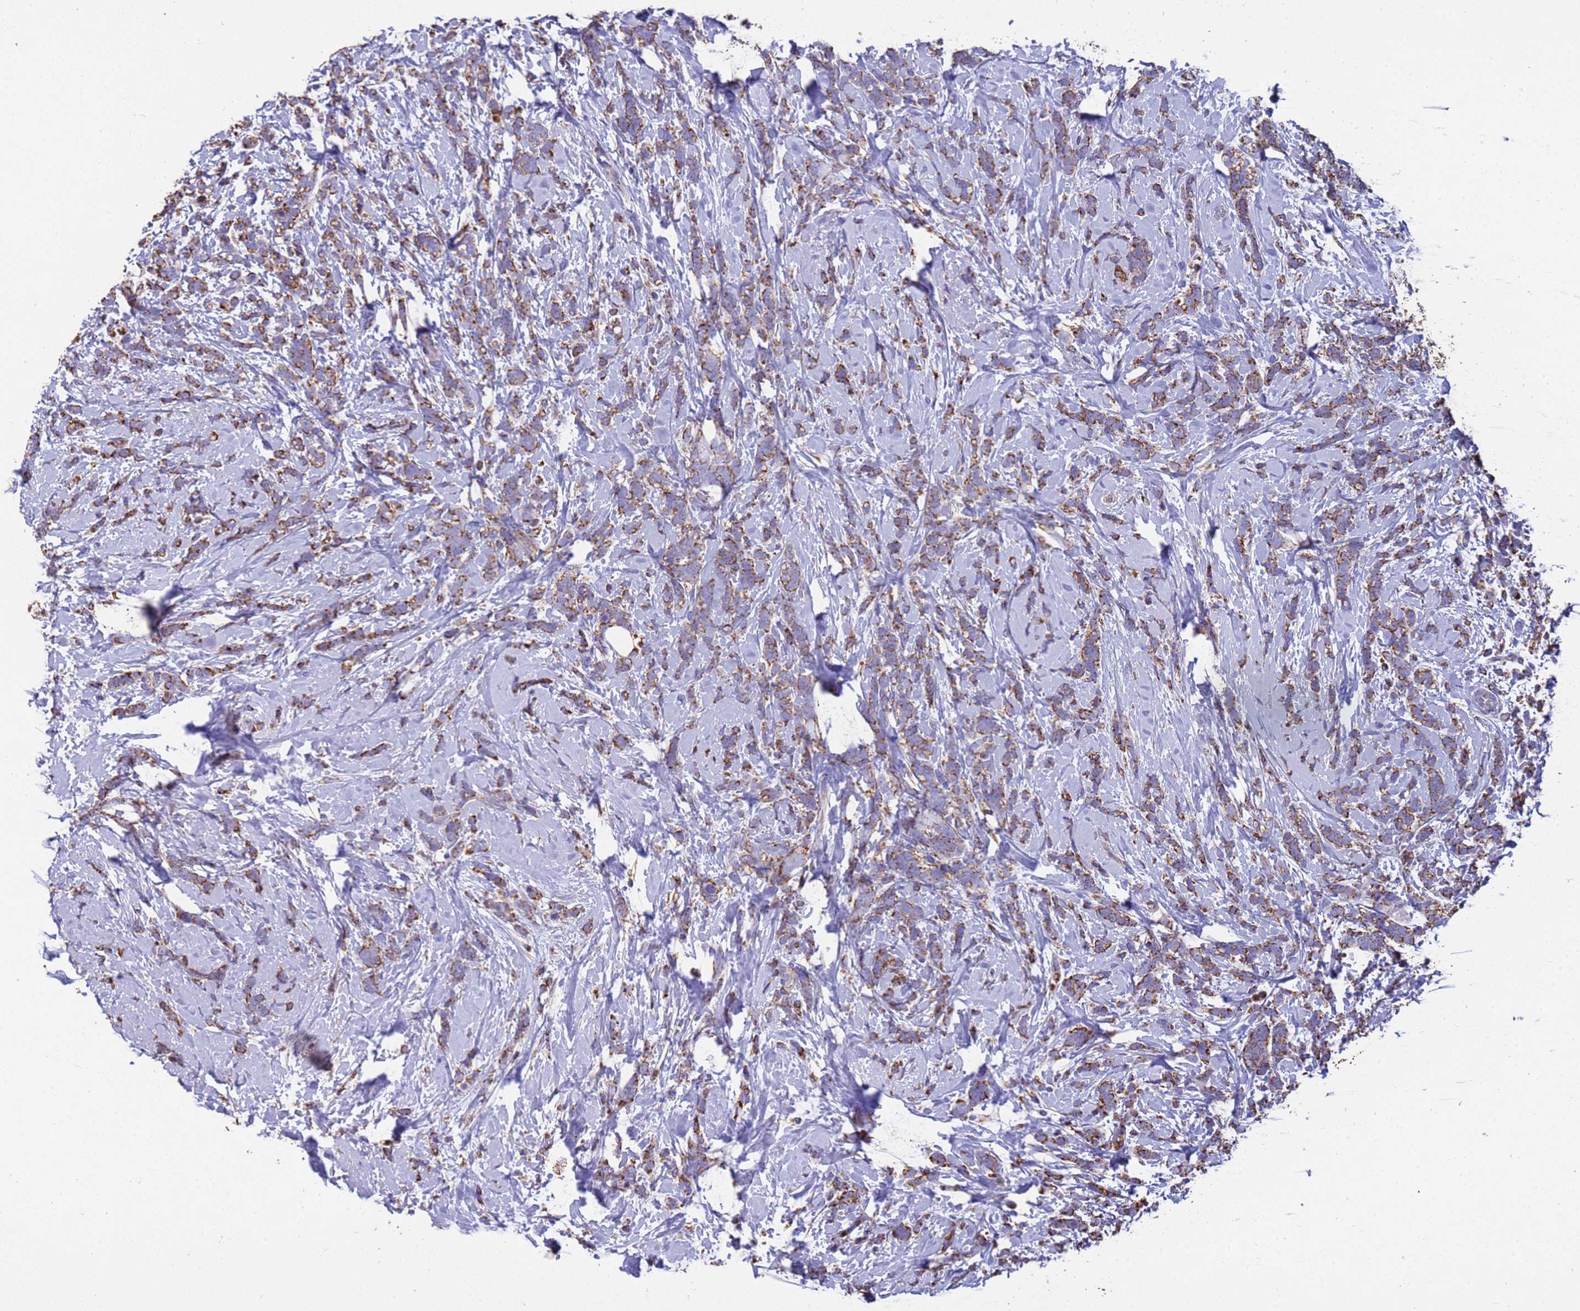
{"staining": {"intensity": "moderate", "quantity": ">75%", "location": "cytoplasmic/membranous"}, "tissue": "breast cancer", "cell_type": "Tumor cells", "image_type": "cancer", "snomed": [{"axis": "morphology", "description": "Lobular carcinoma"}, {"axis": "topography", "description": "Breast"}], "caption": "Immunohistochemistry of breast lobular carcinoma displays medium levels of moderate cytoplasmic/membranous expression in about >75% of tumor cells.", "gene": "ZNFX1", "patient": {"sex": "female", "age": 58}}